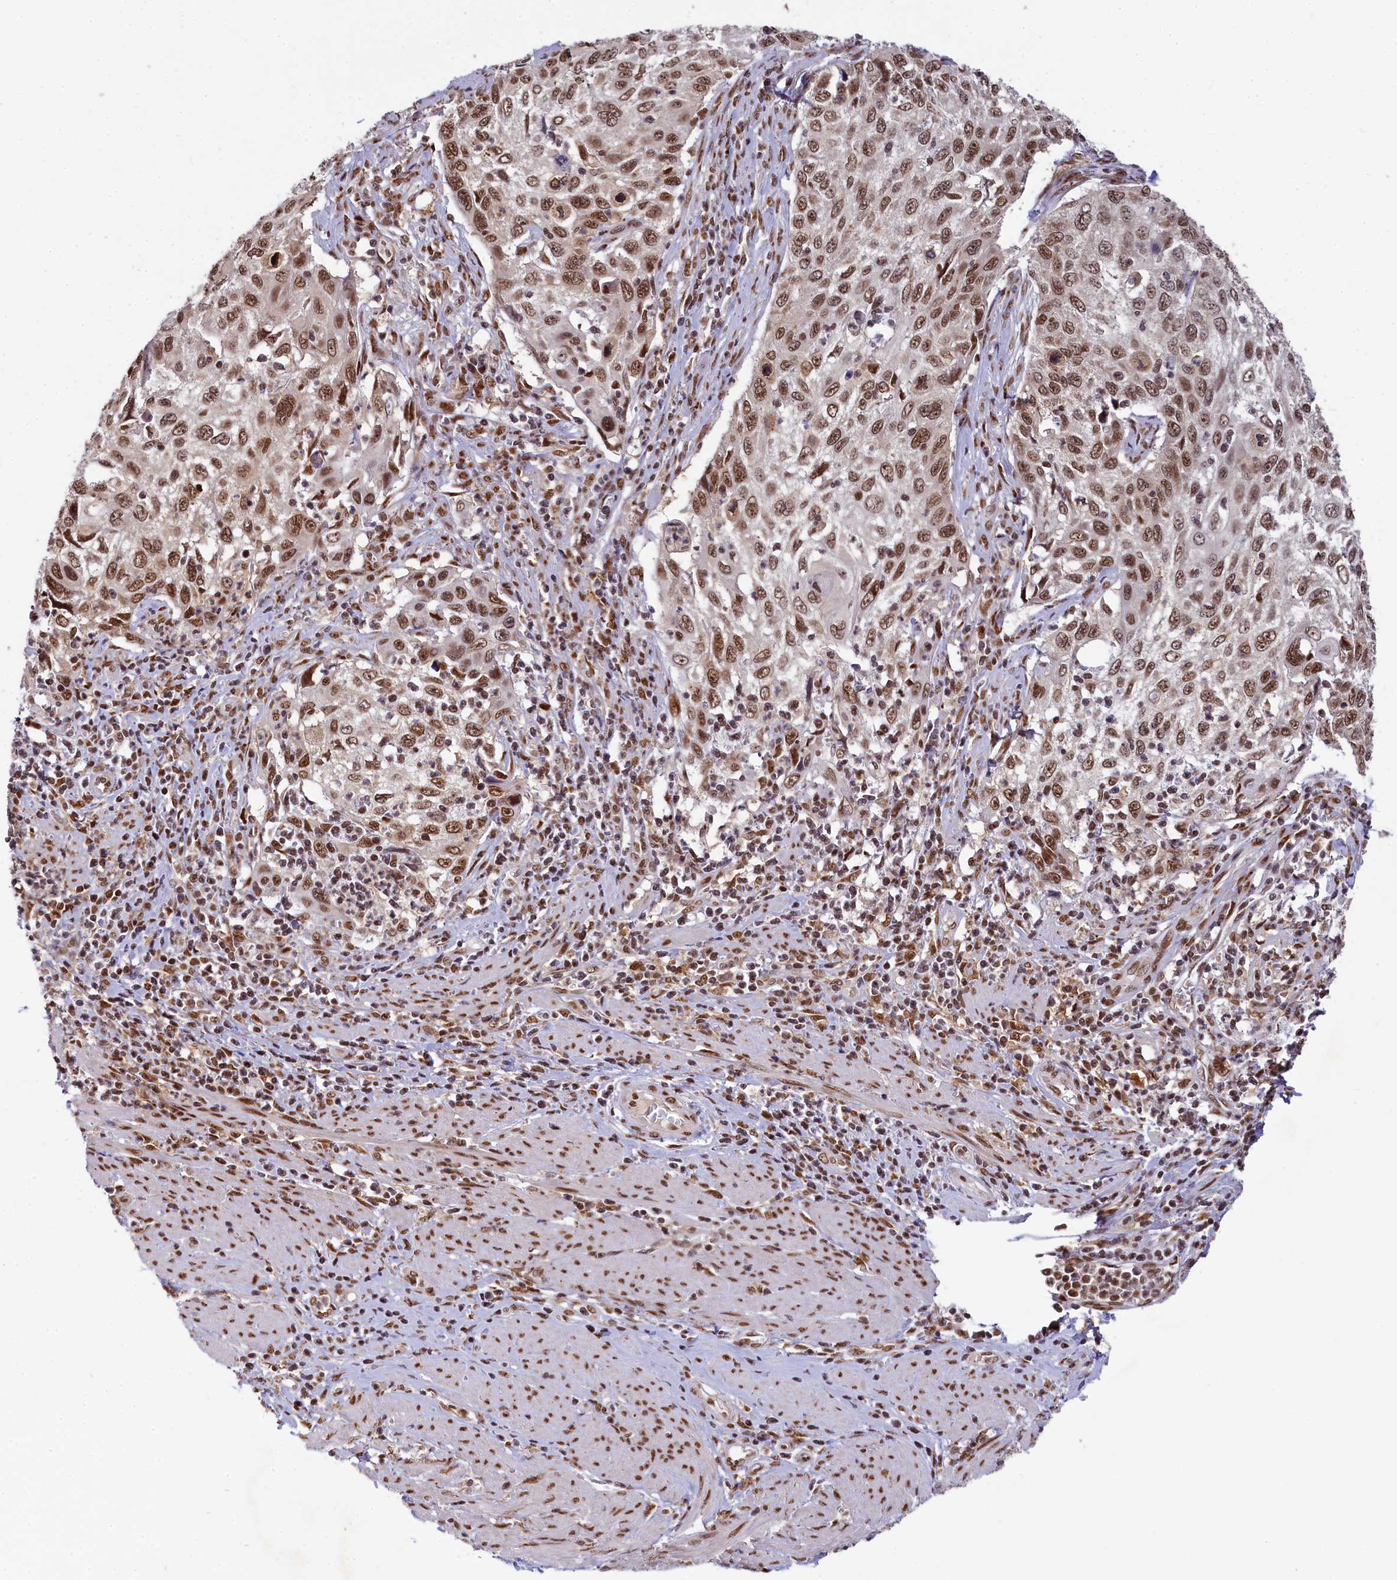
{"staining": {"intensity": "moderate", "quantity": ">75%", "location": "nuclear"}, "tissue": "cervical cancer", "cell_type": "Tumor cells", "image_type": "cancer", "snomed": [{"axis": "morphology", "description": "Squamous cell carcinoma, NOS"}, {"axis": "topography", "description": "Cervix"}], "caption": "Approximately >75% of tumor cells in cervical cancer display moderate nuclear protein expression as visualized by brown immunohistochemical staining.", "gene": "PPHLN1", "patient": {"sex": "female", "age": 70}}